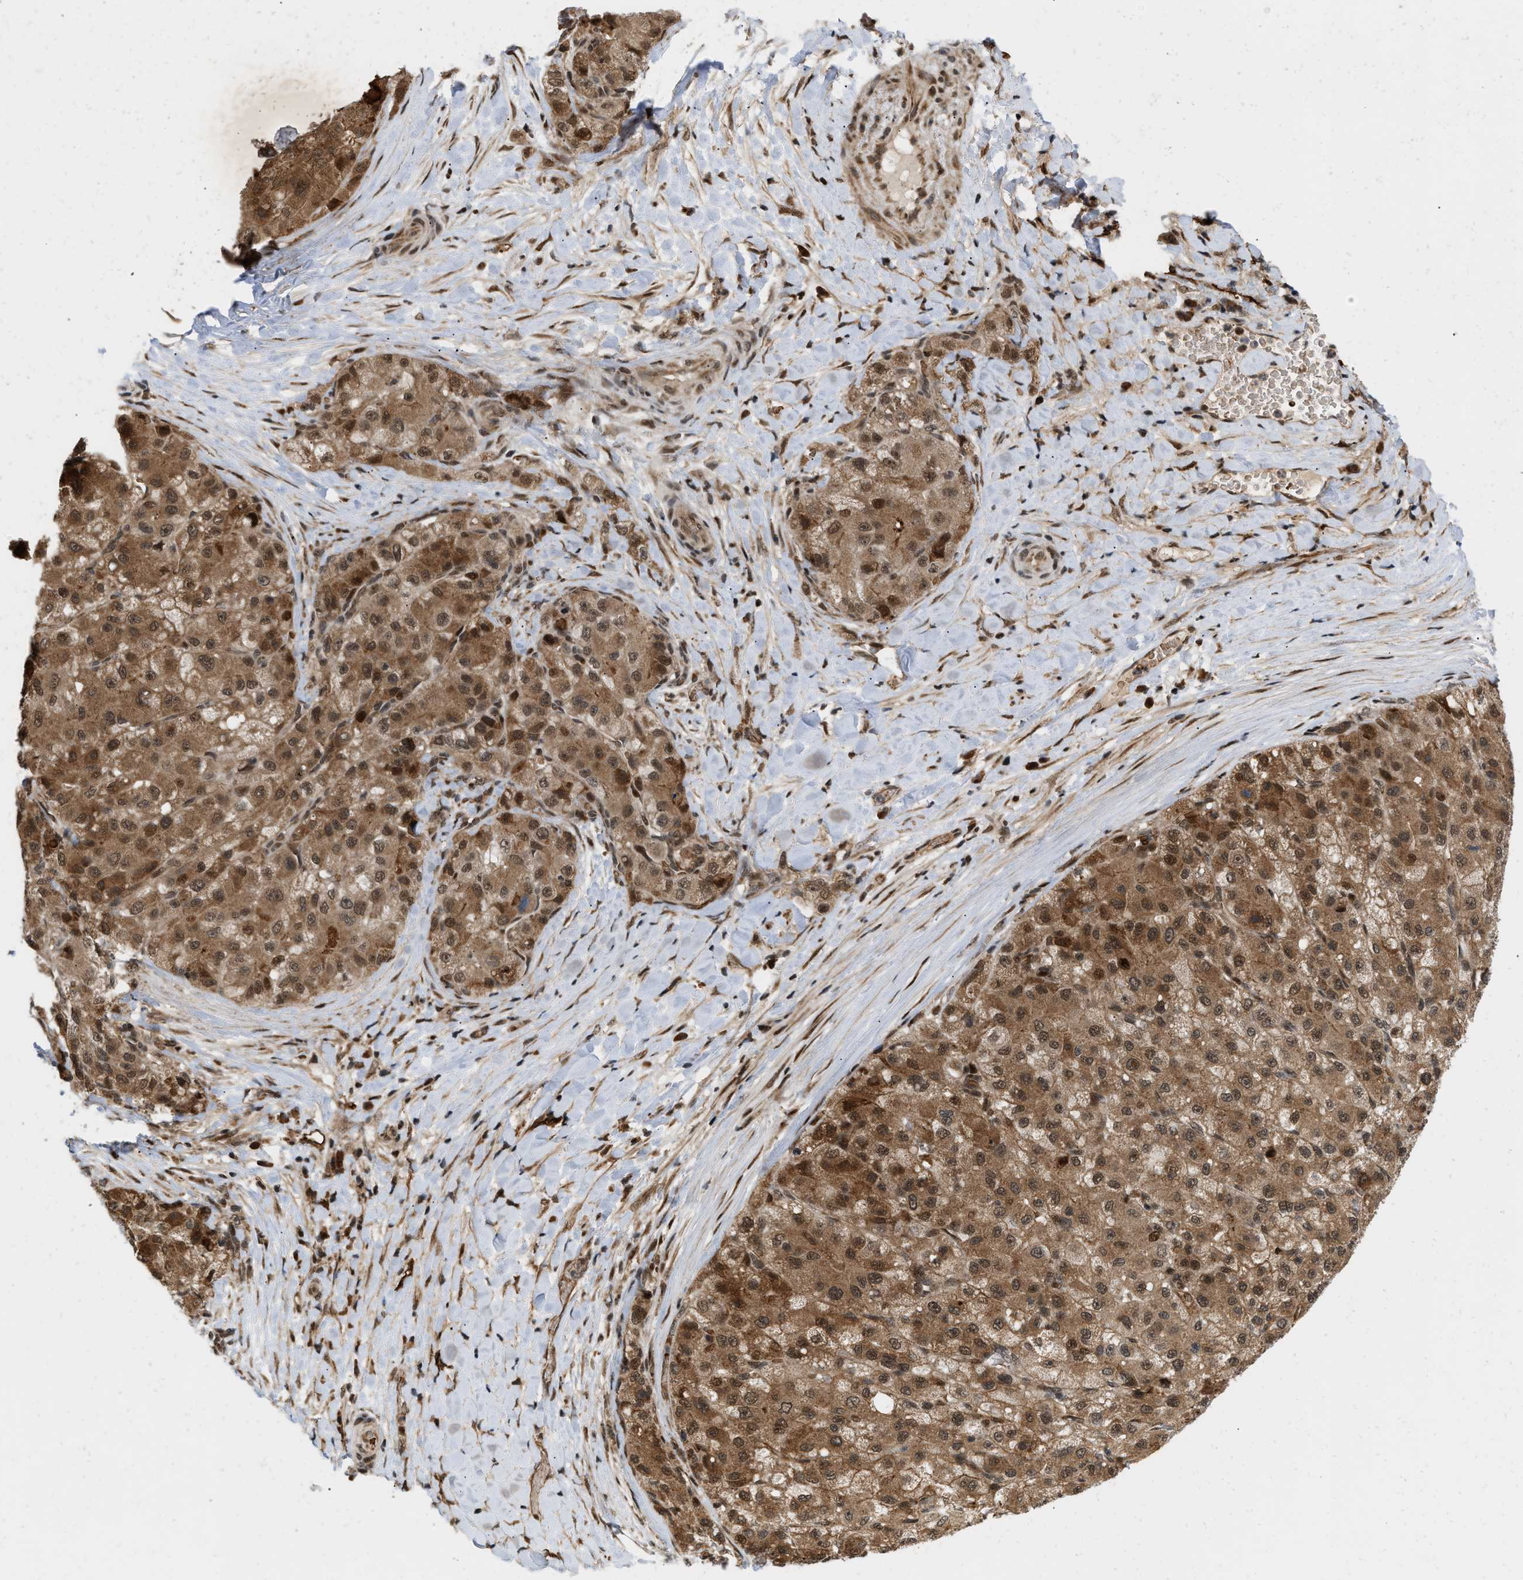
{"staining": {"intensity": "strong", "quantity": ">75%", "location": "cytoplasmic/membranous,nuclear"}, "tissue": "liver cancer", "cell_type": "Tumor cells", "image_type": "cancer", "snomed": [{"axis": "morphology", "description": "Carcinoma, Hepatocellular, NOS"}, {"axis": "topography", "description": "Liver"}], "caption": "A brown stain labels strong cytoplasmic/membranous and nuclear positivity of a protein in human liver cancer (hepatocellular carcinoma) tumor cells.", "gene": "ANKRD11", "patient": {"sex": "male", "age": 80}}